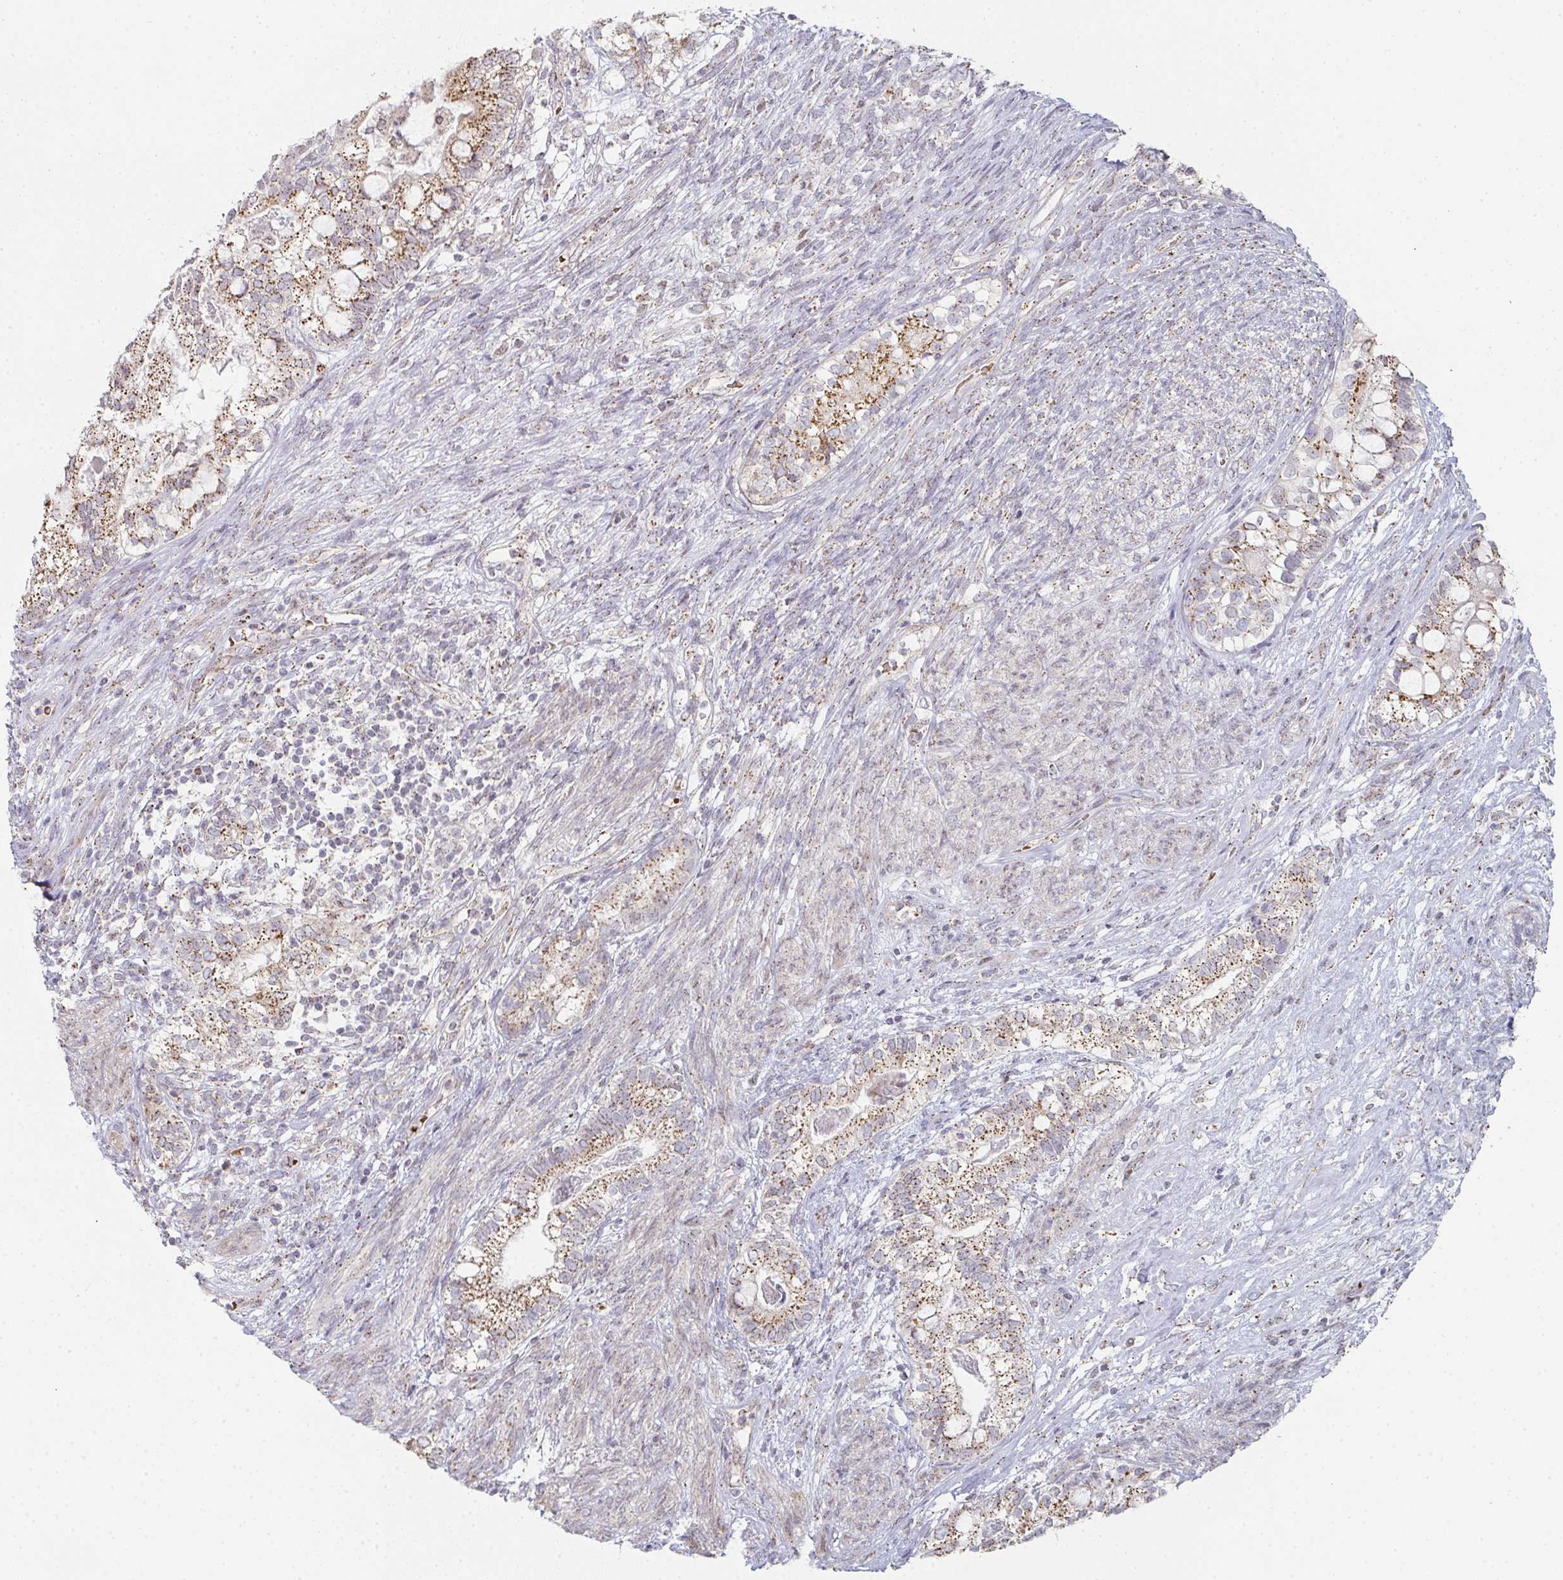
{"staining": {"intensity": "moderate", "quantity": ">75%", "location": "cytoplasmic/membranous"}, "tissue": "testis cancer", "cell_type": "Tumor cells", "image_type": "cancer", "snomed": [{"axis": "morphology", "description": "Seminoma, NOS"}, {"axis": "morphology", "description": "Carcinoma, Embryonal, NOS"}, {"axis": "topography", "description": "Testis"}], "caption": "Immunohistochemical staining of testis cancer (seminoma) demonstrates medium levels of moderate cytoplasmic/membranous positivity in about >75% of tumor cells.", "gene": "ZNF526", "patient": {"sex": "male", "age": 41}}